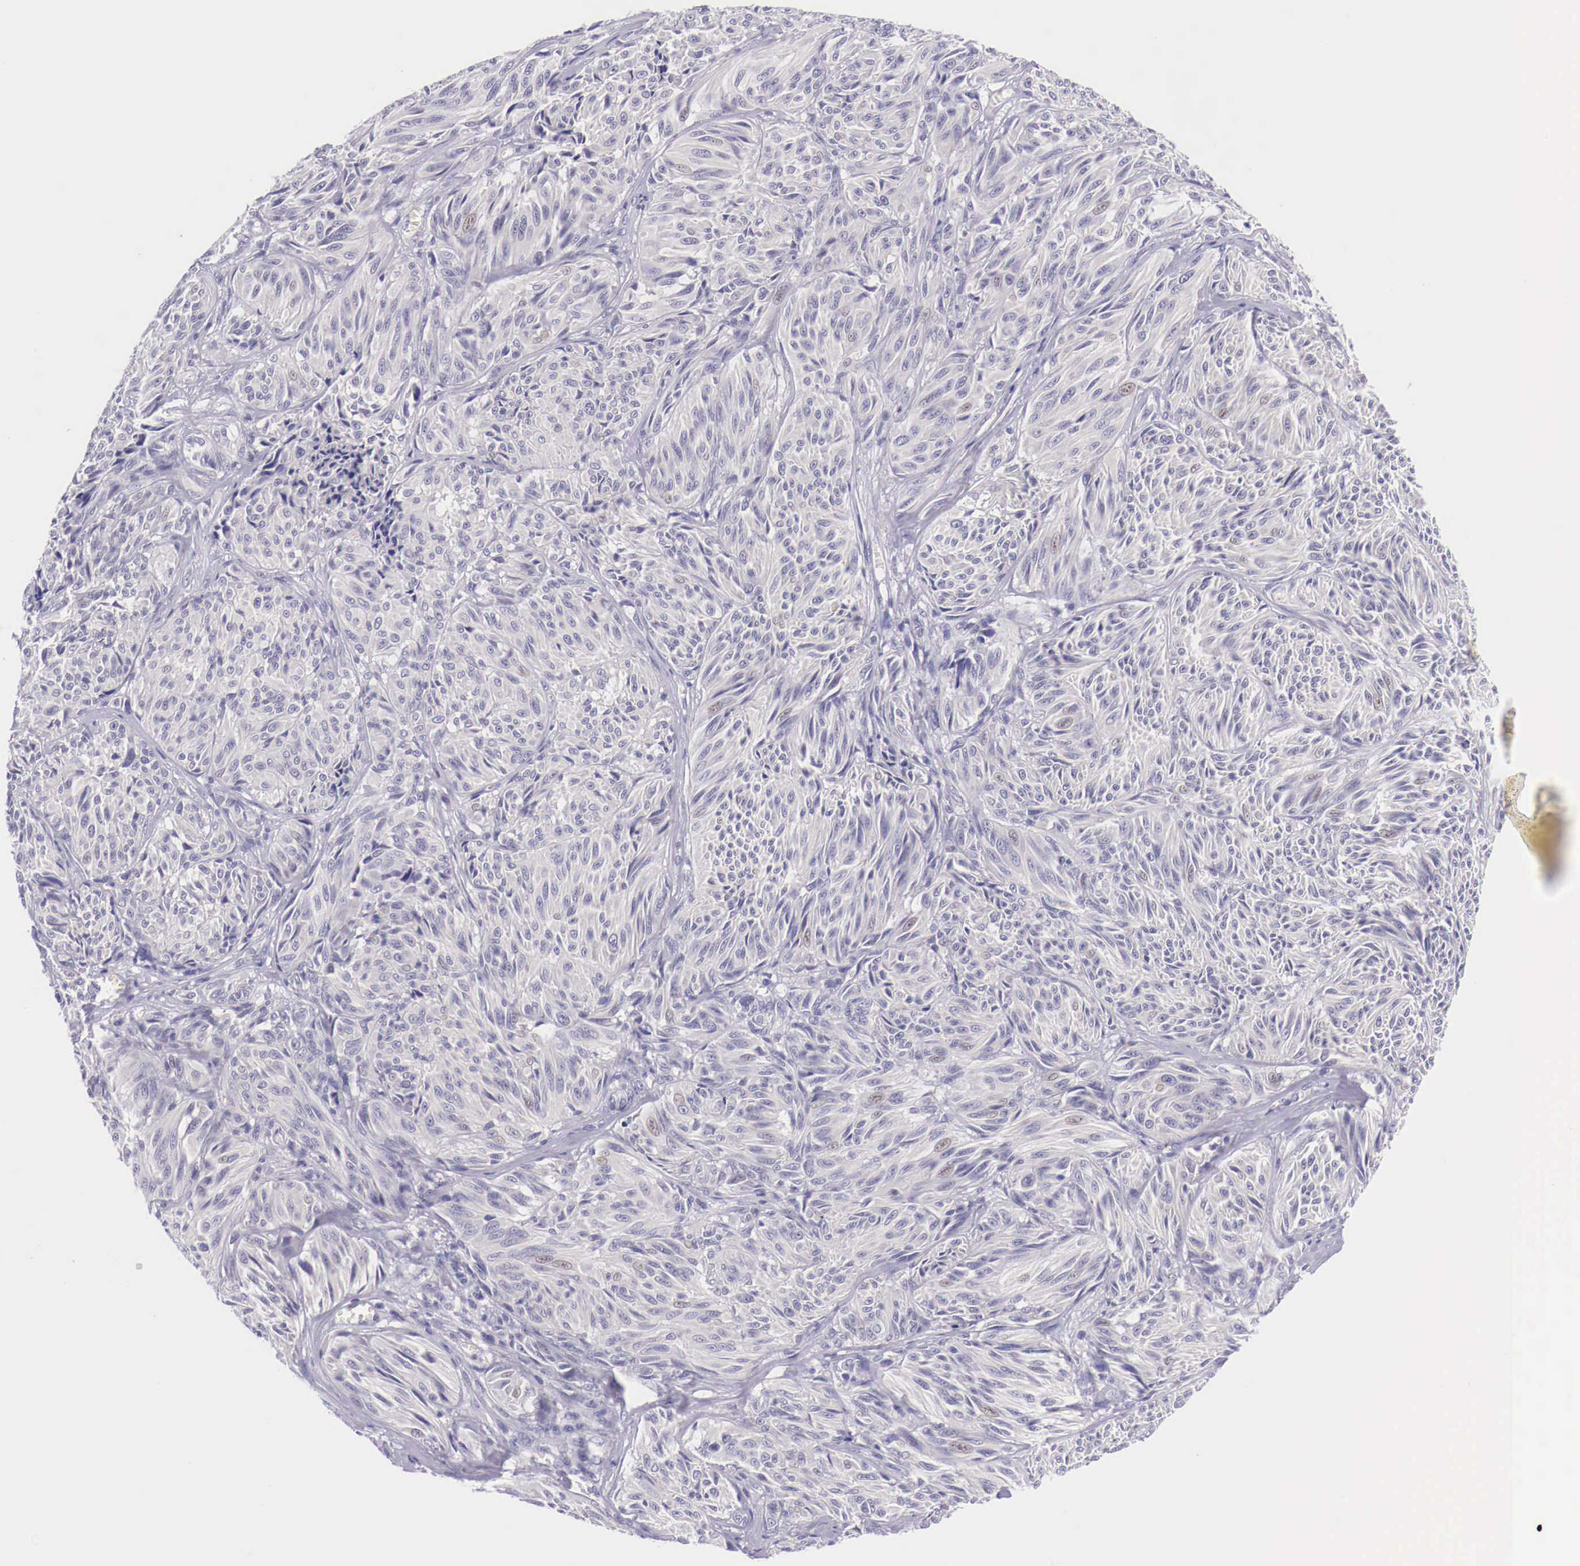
{"staining": {"intensity": "negative", "quantity": "none", "location": "none"}, "tissue": "melanoma", "cell_type": "Tumor cells", "image_type": "cancer", "snomed": [{"axis": "morphology", "description": "Malignant melanoma, NOS"}, {"axis": "topography", "description": "Skin"}], "caption": "Tumor cells show no significant expression in malignant melanoma.", "gene": "BCL6", "patient": {"sex": "male", "age": 54}}